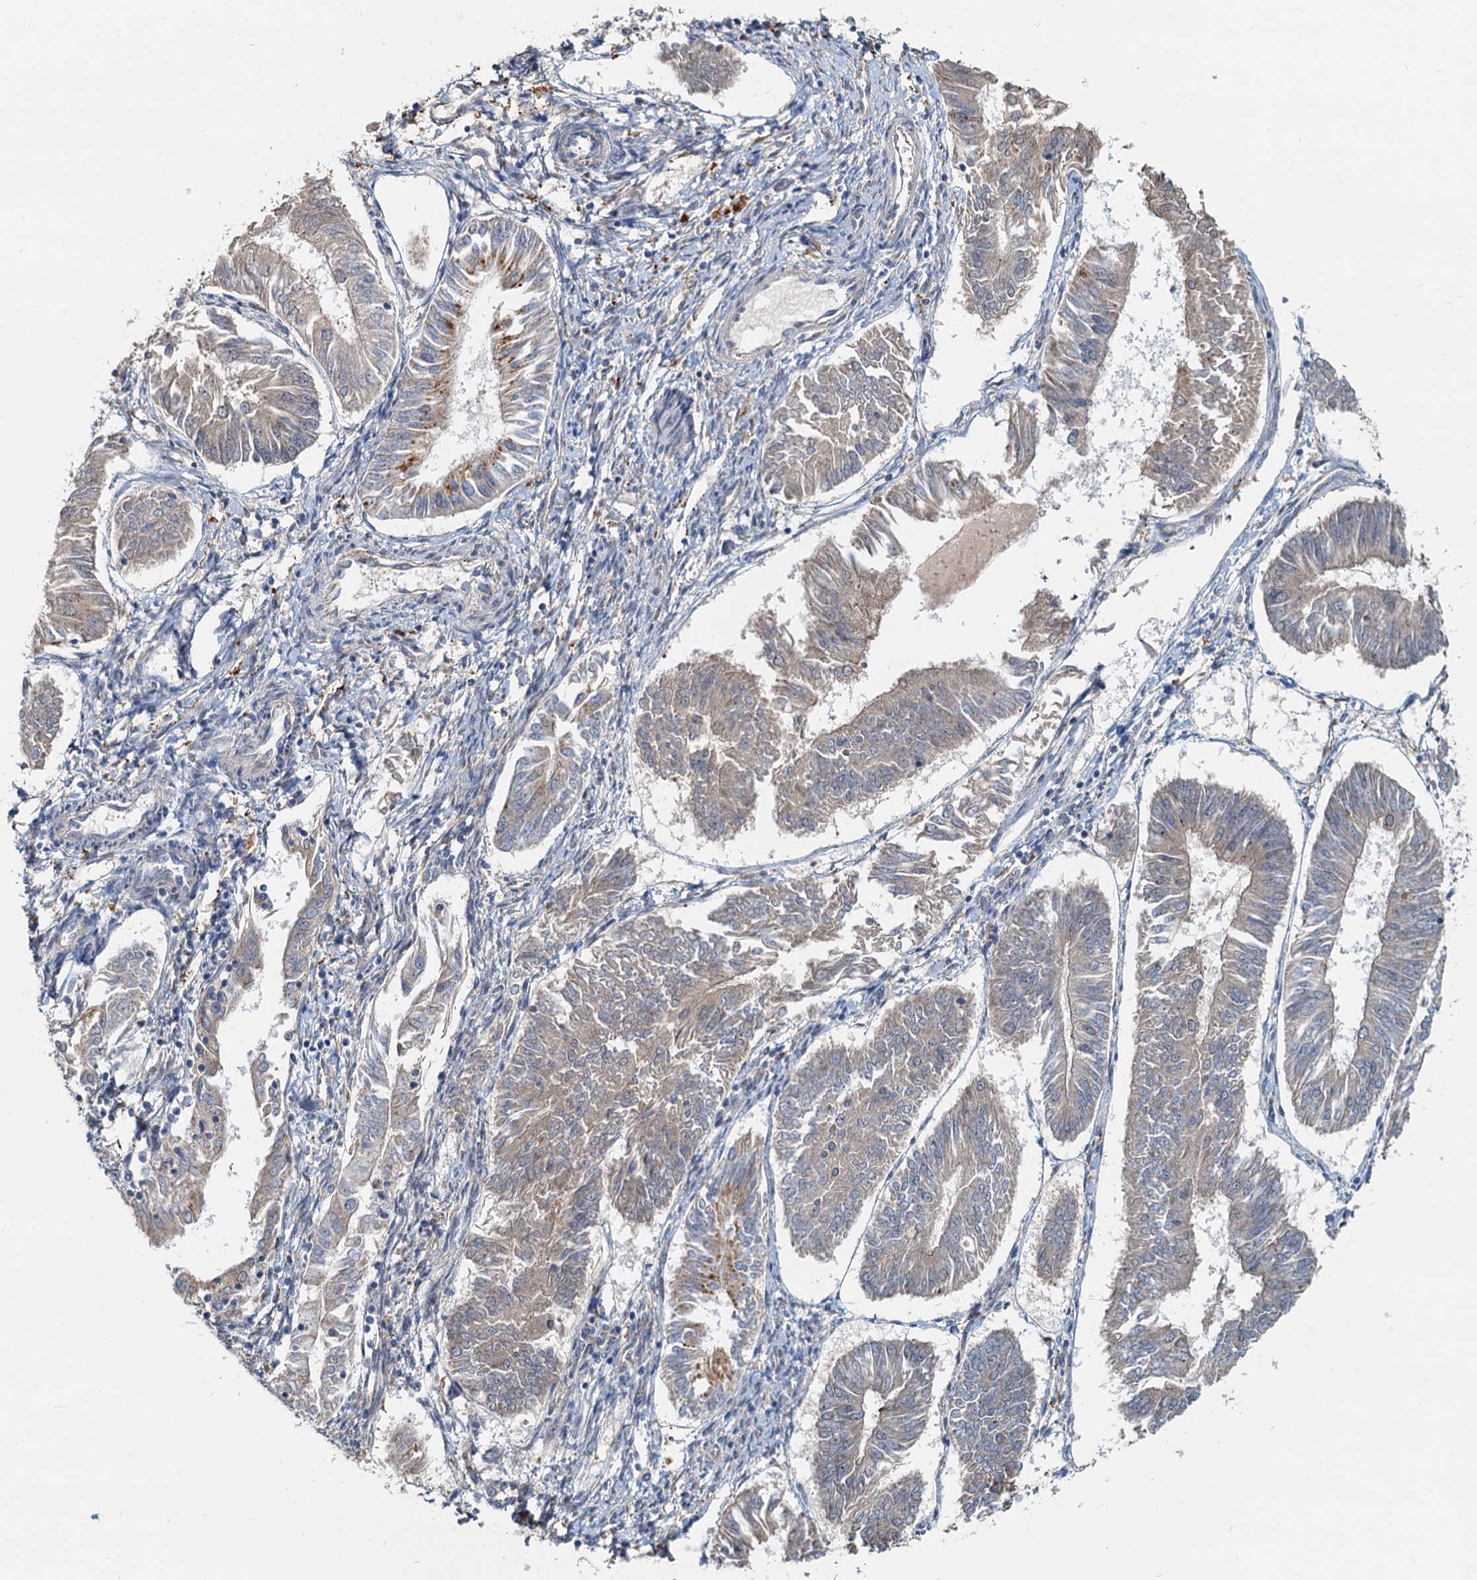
{"staining": {"intensity": "moderate", "quantity": "<25%", "location": "cytoplasmic/membranous"}, "tissue": "endometrial cancer", "cell_type": "Tumor cells", "image_type": "cancer", "snomed": [{"axis": "morphology", "description": "Adenocarcinoma, NOS"}, {"axis": "topography", "description": "Endometrium"}], "caption": "Immunohistochemistry micrograph of neoplastic tissue: adenocarcinoma (endometrial) stained using IHC displays low levels of moderate protein expression localized specifically in the cytoplasmic/membranous of tumor cells, appearing as a cytoplasmic/membranous brown color.", "gene": "RGS7BP", "patient": {"sex": "female", "age": 58}}